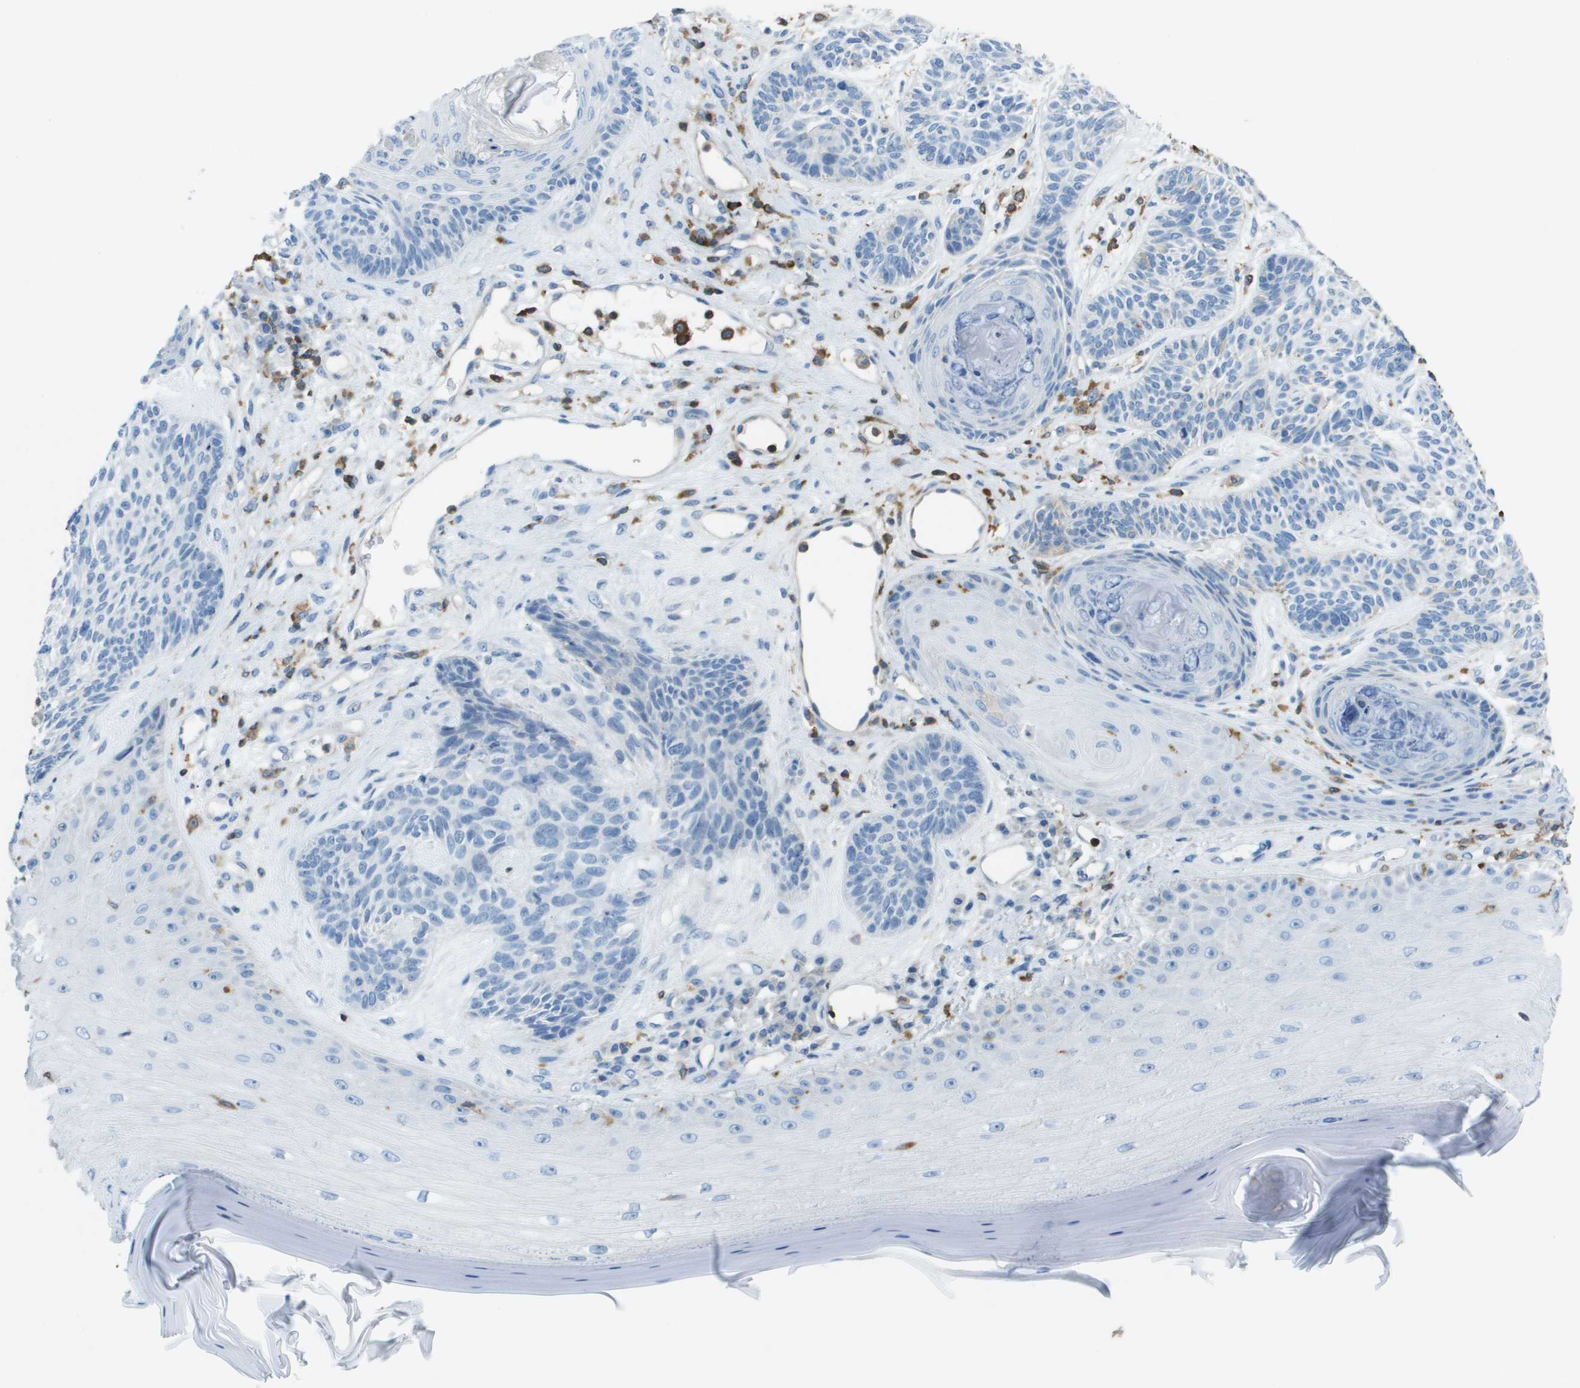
{"staining": {"intensity": "negative", "quantity": "none", "location": "none"}, "tissue": "skin cancer", "cell_type": "Tumor cells", "image_type": "cancer", "snomed": [{"axis": "morphology", "description": "Basal cell carcinoma"}, {"axis": "topography", "description": "Skin"}], "caption": "Skin cancer (basal cell carcinoma) was stained to show a protein in brown. There is no significant staining in tumor cells.", "gene": "APBB1IP", "patient": {"sex": "male", "age": 55}}